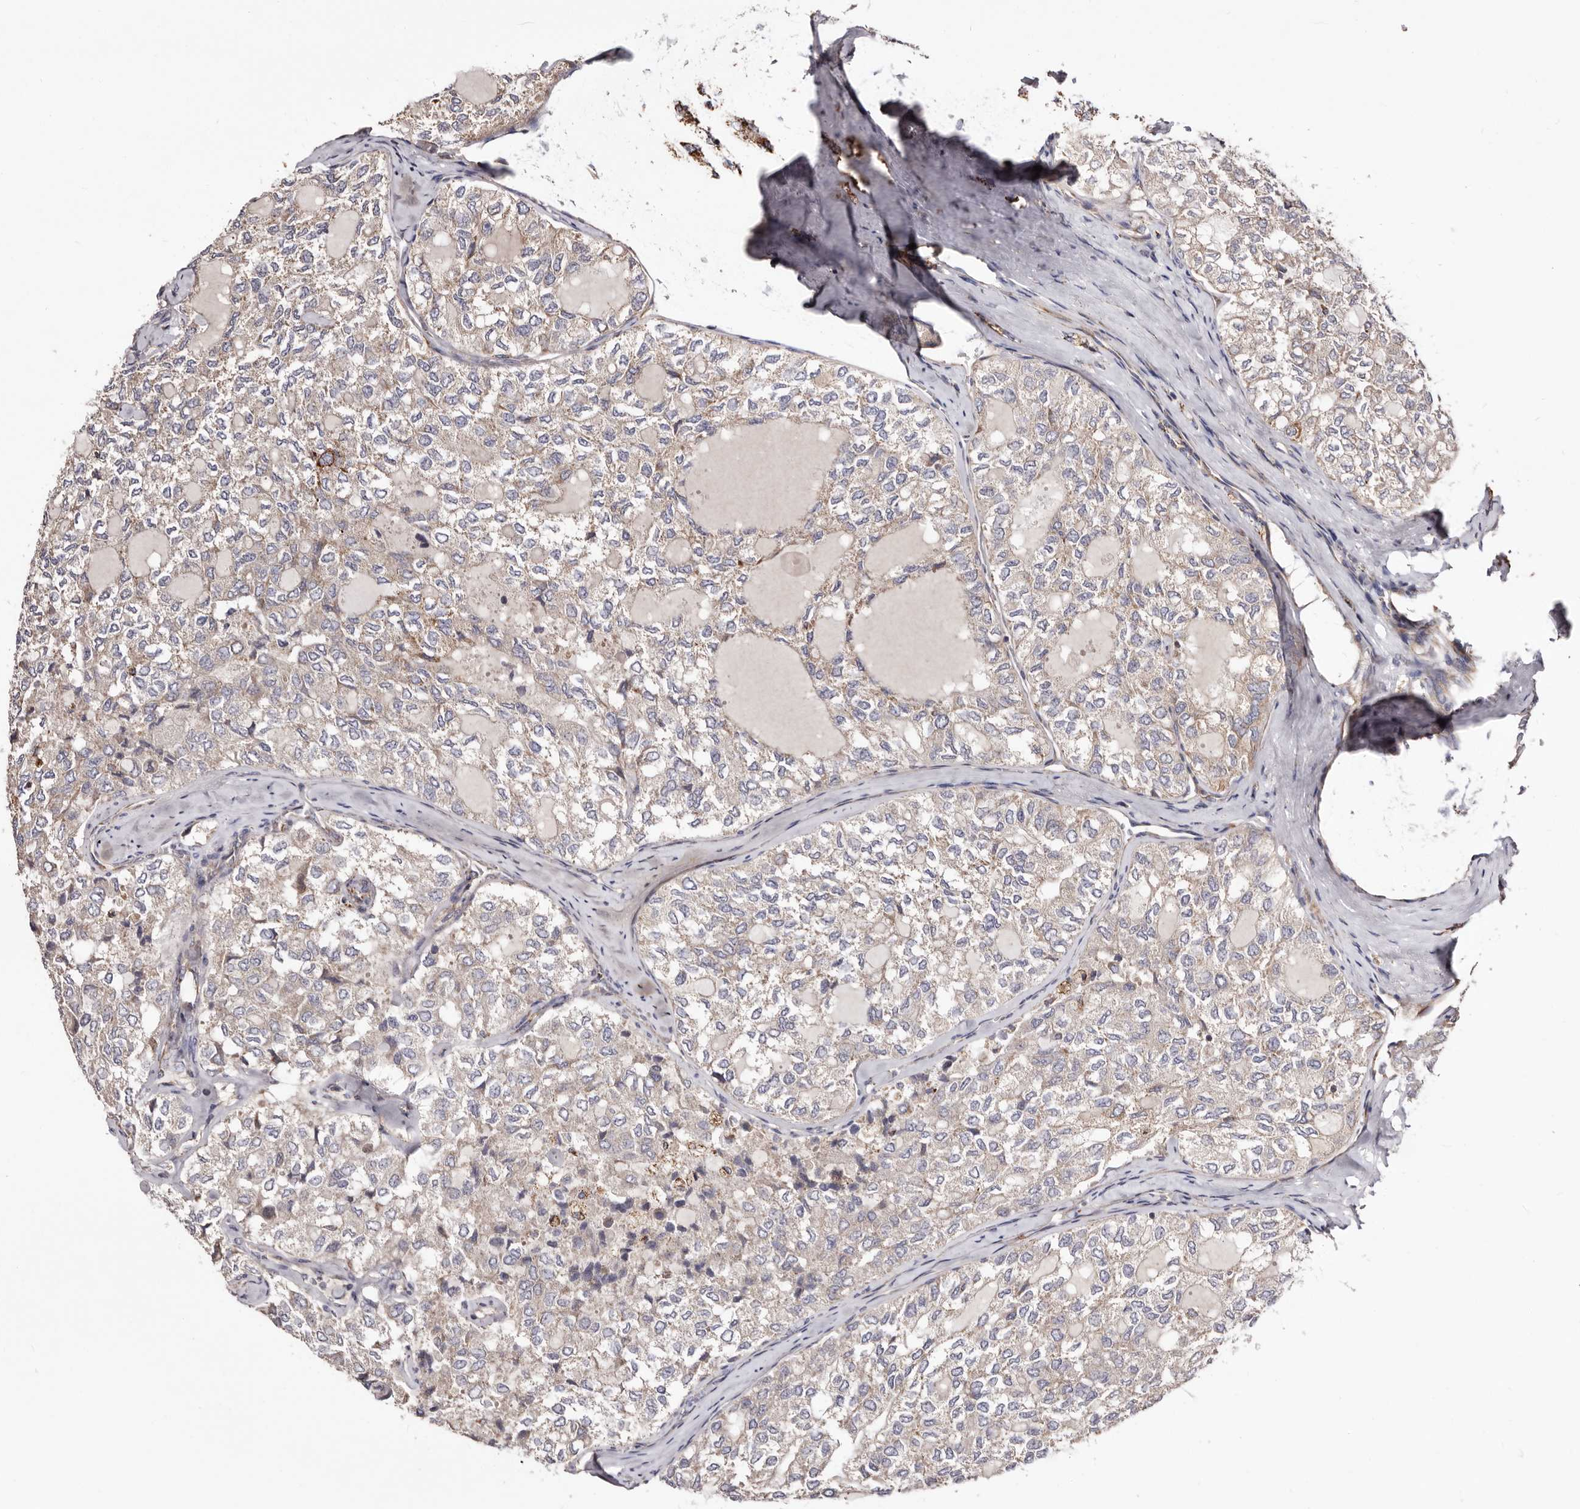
{"staining": {"intensity": "weak", "quantity": "<25%", "location": "cytoplasmic/membranous"}, "tissue": "thyroid cancer", "cell_type": "Tumor cells", "image_type": "cancer", "snomed": [{"axis": "morphology", "description": "Follicular adenoma carcinoma, NOS"}, {"axis": "topography", "description": "Thyroid gland"}], "caption": "Immunohistochemistry (IHC) histopathology image of neoplastic tissue: human thyroid cancer stained with DAB (3,3'-diaminobenzidine) displays no significant protein expression in tumor cells.", "gene": "LUZP1", "patient": {"sex": "male", "age": 75}}